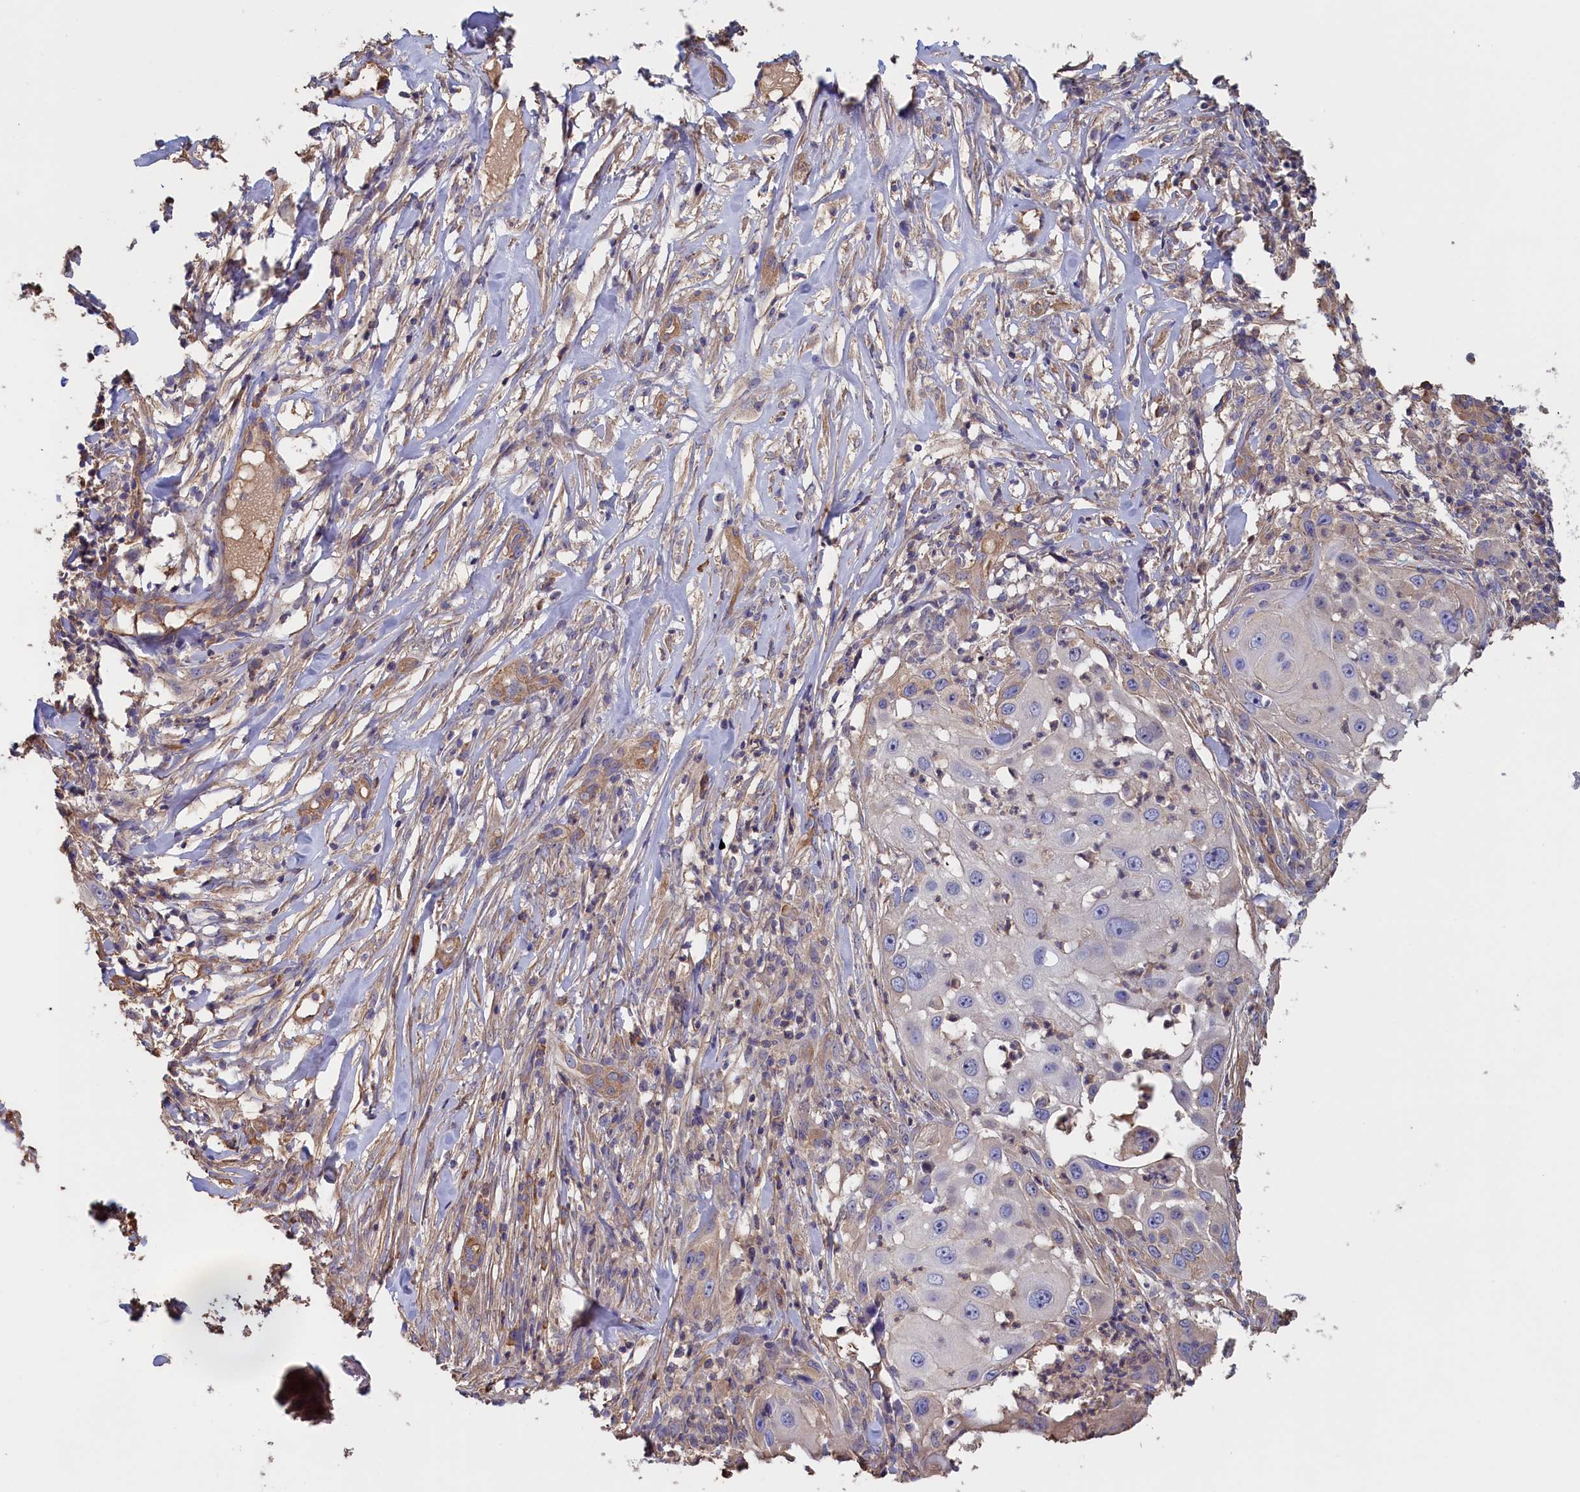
{"staining": {"intensity": "weak", "quantity": "<25%", "location": "cytoplasmic/membranous"}, "tissue": "skin cancer", "cell_type": "Tumor cells", "image_type": "cancer", "snomed": [{"axis": "morphology", "description": "Squamous cell carcinoma, NOS"}, {"axis": "topography", "description": "Skin"}], "caption": "Immunohistochemical staining of skin cancer (squamous cell carcinoma) exhibits no significant staining in tumor cells.", "gene": "ANKRD2", "patient": {"sex": "female", "age": 44}}